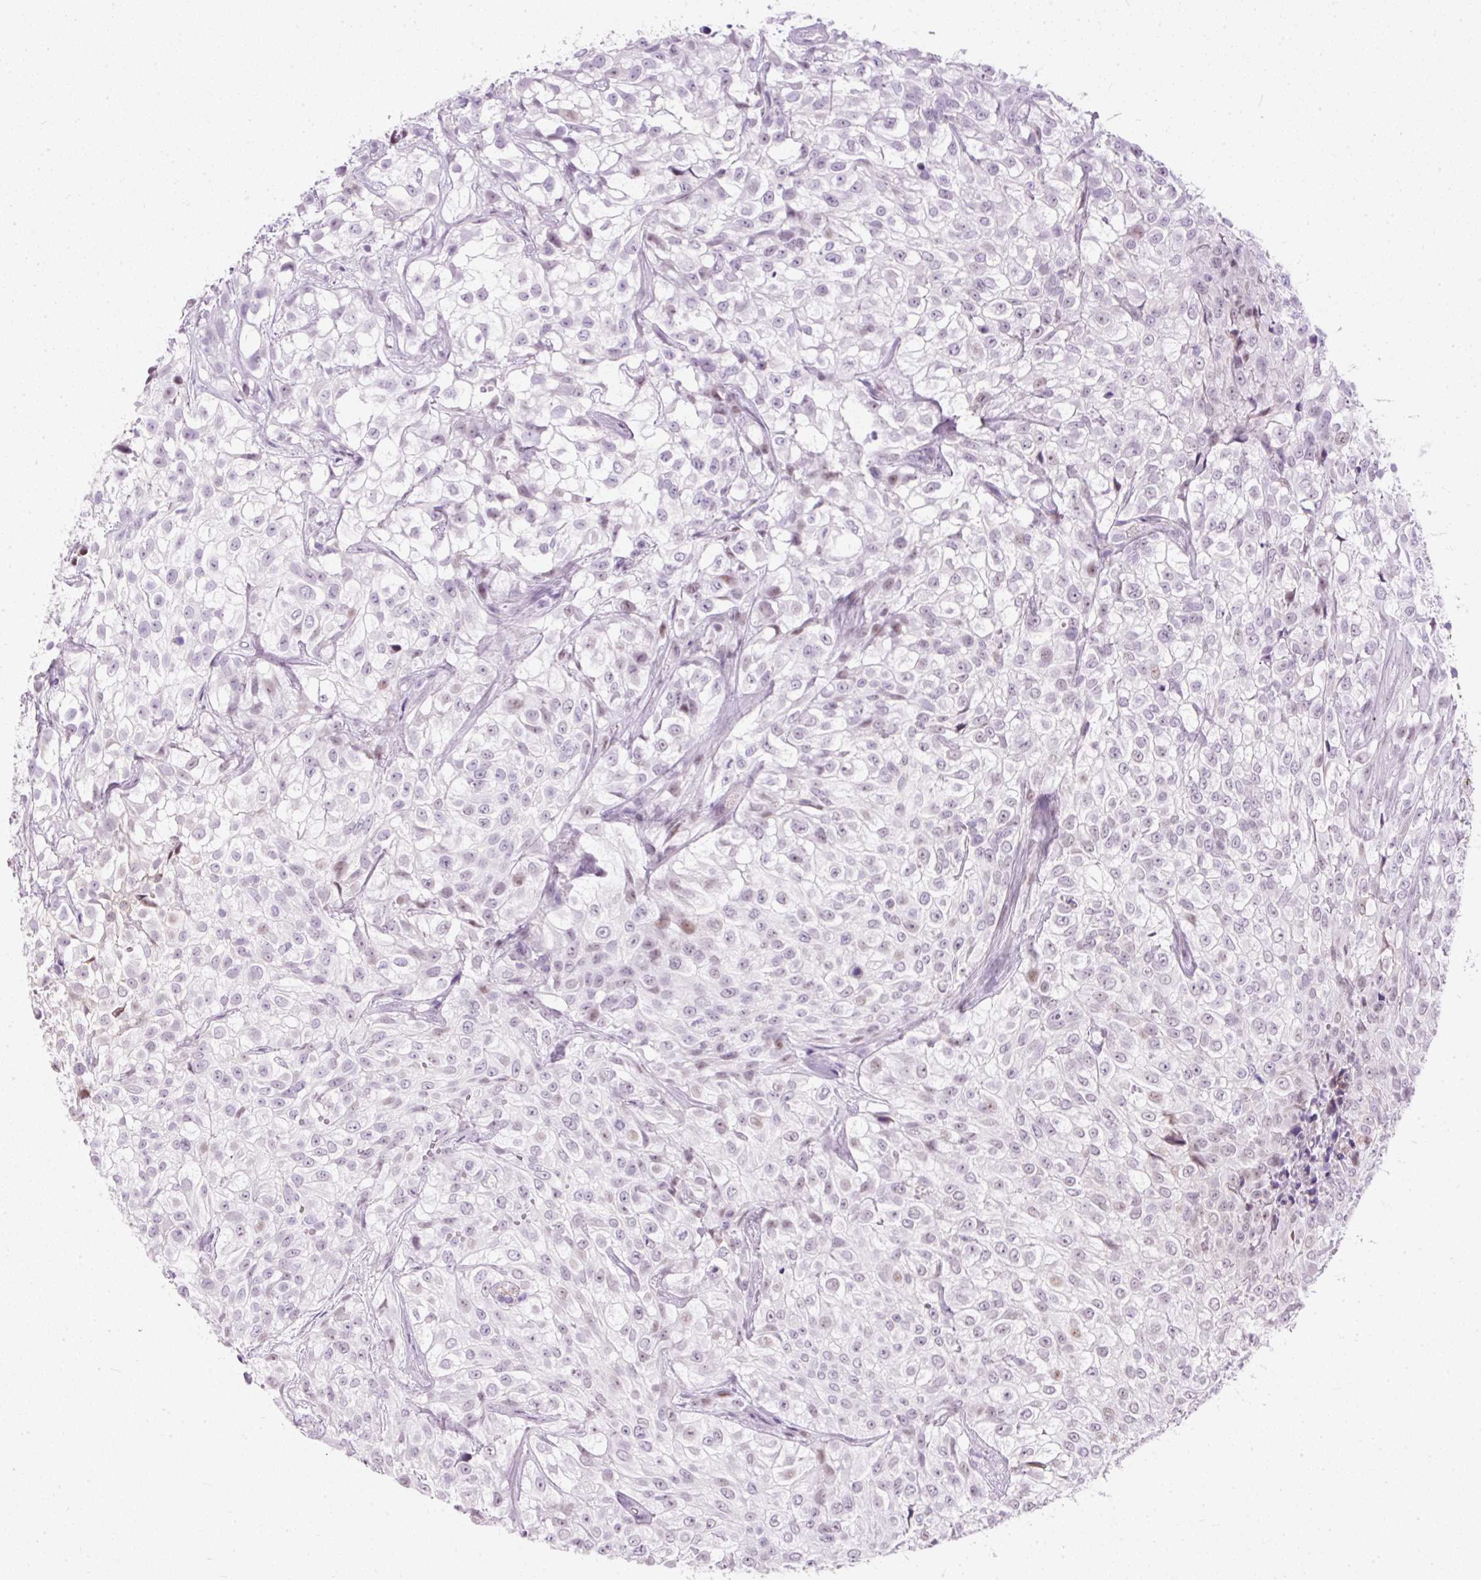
{"staining": {"intensity": "weak", "quantity": "25%-75%", "location": "nuclear"}, "tissue": "urothelial cancer", "cell_type": "Tumor cells", "image_type": "cancer", "snomed": [{"axis": "morphology", "description": "Urothelial carcinoma, High grade"}, {"axis": "topography", "description": "Urinary bladder"}], "caption": "Approximately 25%-75% of tumor cells in human urothelial cancer show weak nuclear protein expression as visualized by brown immunohistochemical staining.", "gene": "PDE6B", "patient": {"sex": "male", "age": 56}}